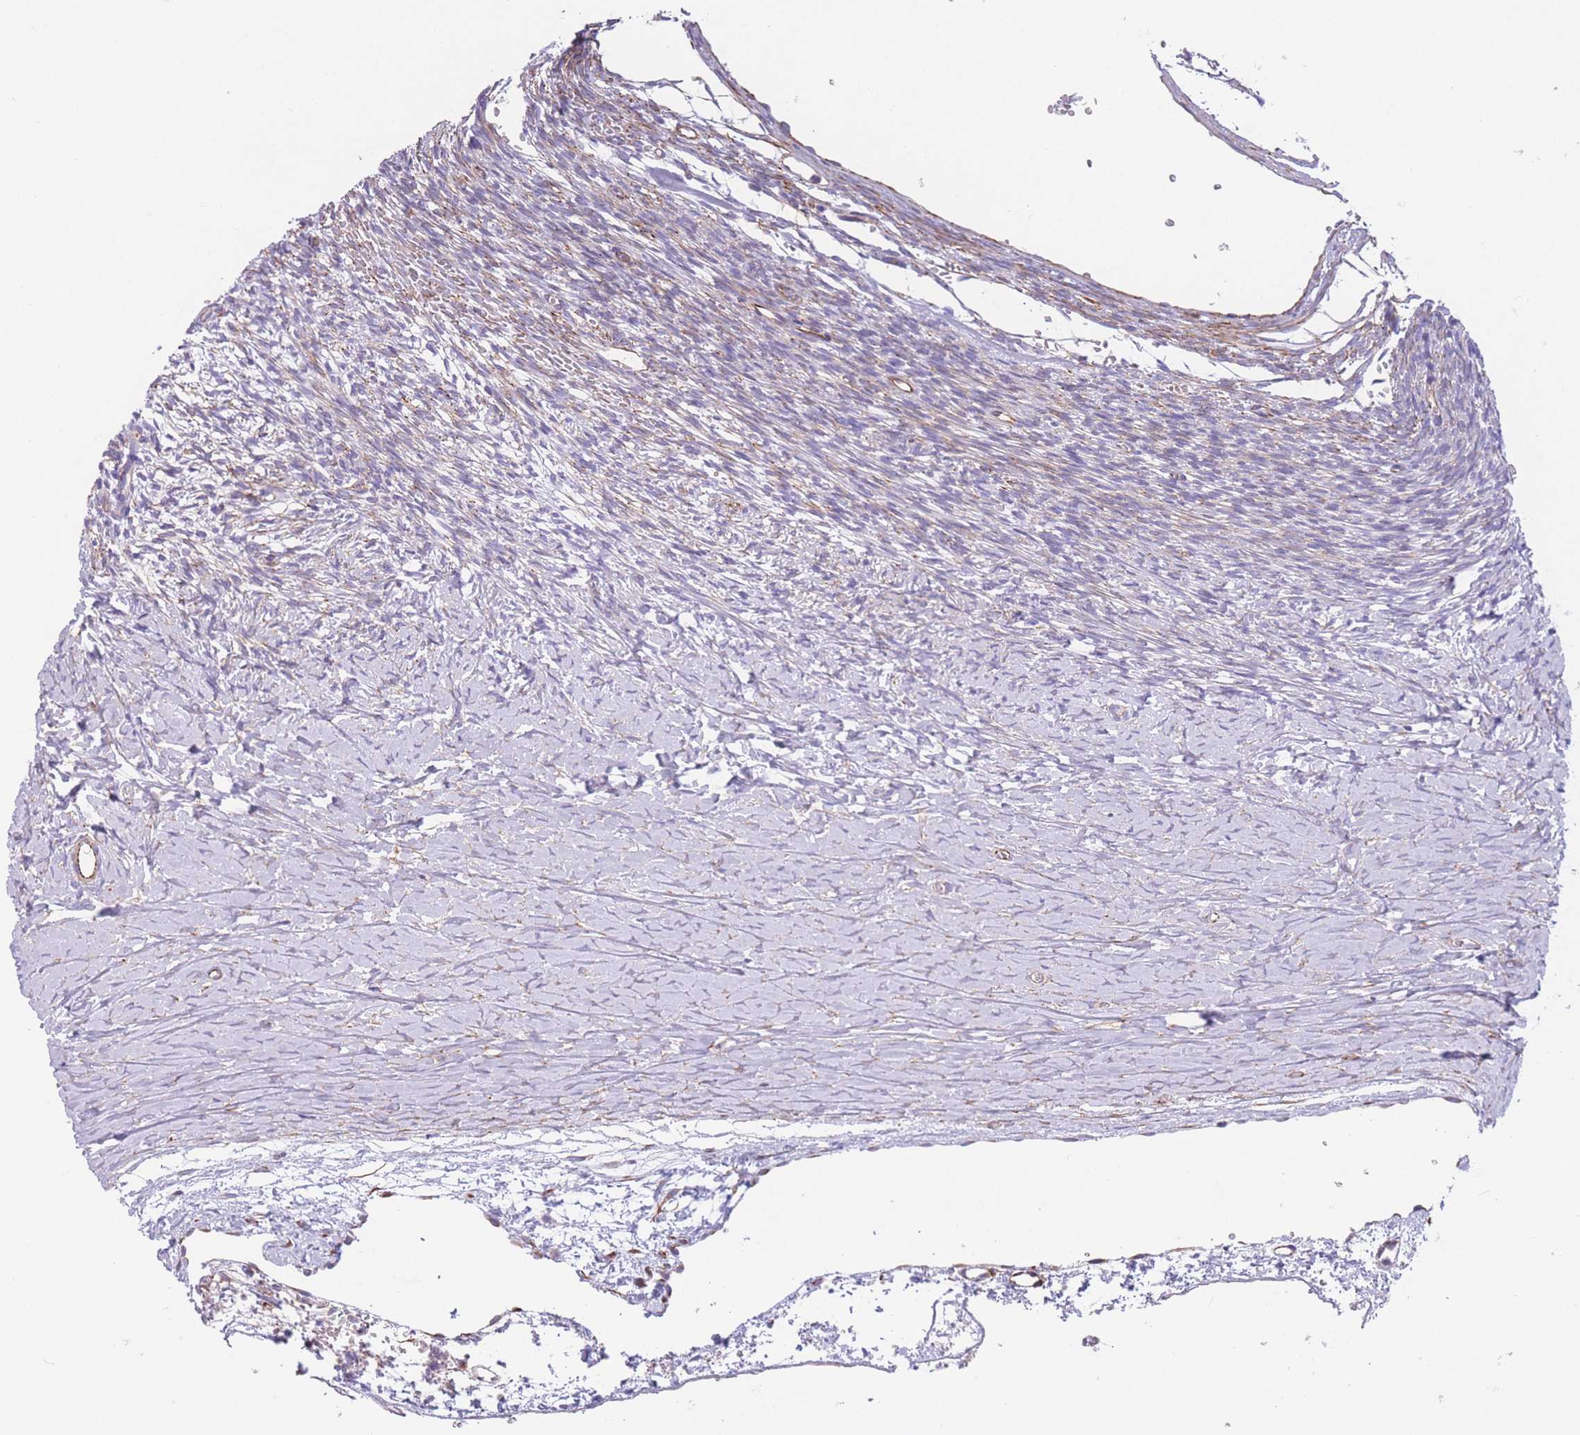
{"staining": {"intensity": "moderate", "quantity": "25%-75%", "location": "cytoplasmic/membranous"}, "tissue": "ovary", "cell_type": "Ovarian stroma cells", "image_type": "normal", "snomed": [{"axis": "morphology", "description": "Normal tissue, NOS"}, {"axis": "topography", "description": "Ovary"}], "caption": "Ovary stained with DAB (3,3'-diaminobenzidine) immunohistochemistry (IHC) exhibits medium levels of moderate cytoplasmic/membranous staining in about 25%-75% of ovarian stroma cells. The protein is stained brown, and the nuclei are stained in blue (DAB IHC with brightfield microscopy, high magnification).", "gene": "ATP5MF", "patient": {"sex": "female", "age": 39}}